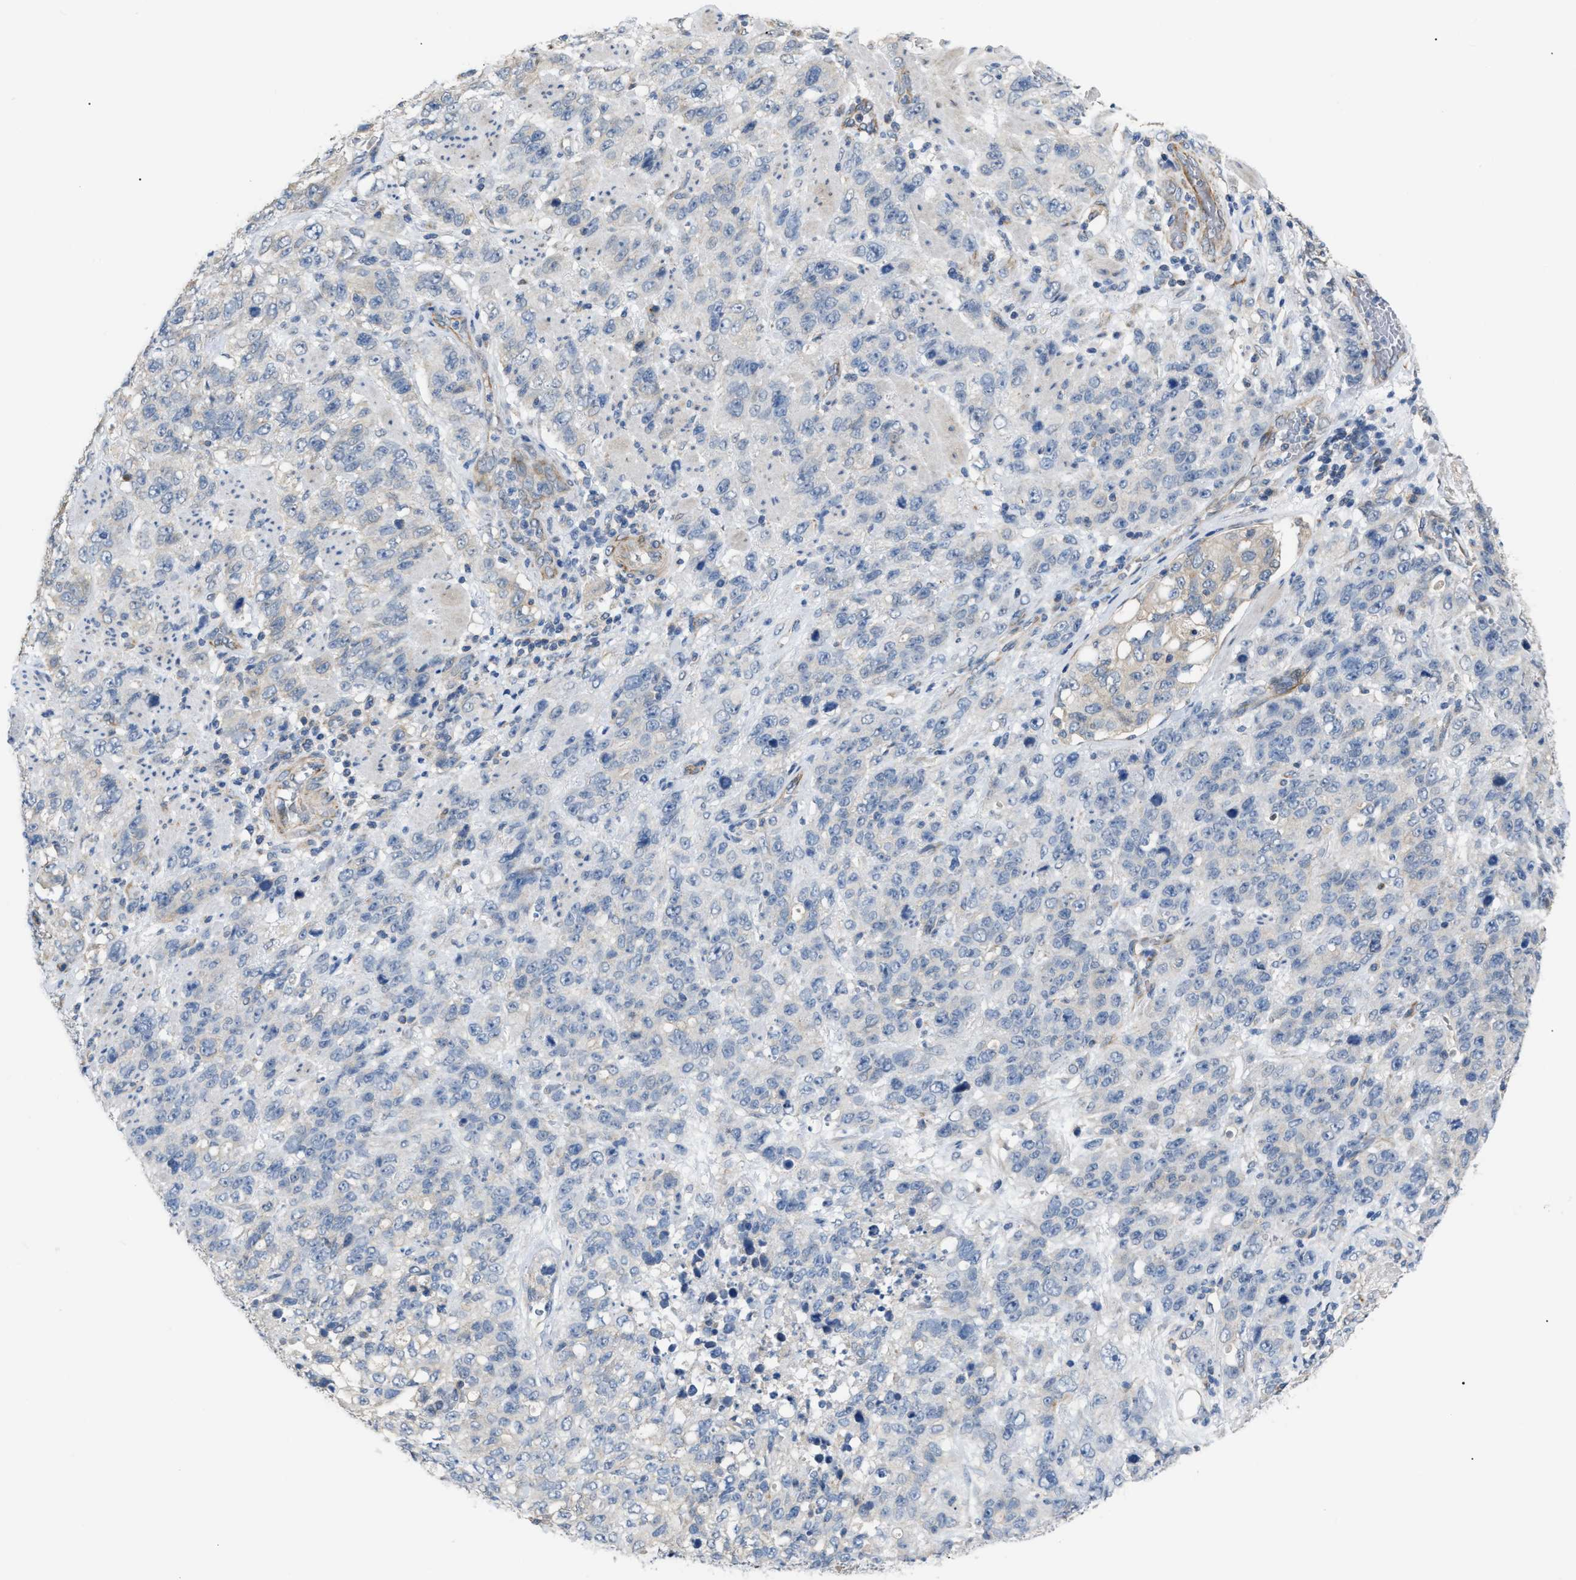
{"staining": {"intensity": "negative", "quantity": "none", "location": "none"}, "tissue": "stomach cancer", "cell_type": "Tumor cells", "image_type": "cancer", "snomed": [{"axis": "morphology", "description": "Adenocarcinoma, NOS"}, {"axis": "topography", "description": "Stomach"}], "caption": "This is a micrograph of IHC staining of stomach cancer (adenocarcinoma), which shows no positivity in tumor cells.", "gene": "DHX58", "patient": {"sex": "male", "age": 48}}